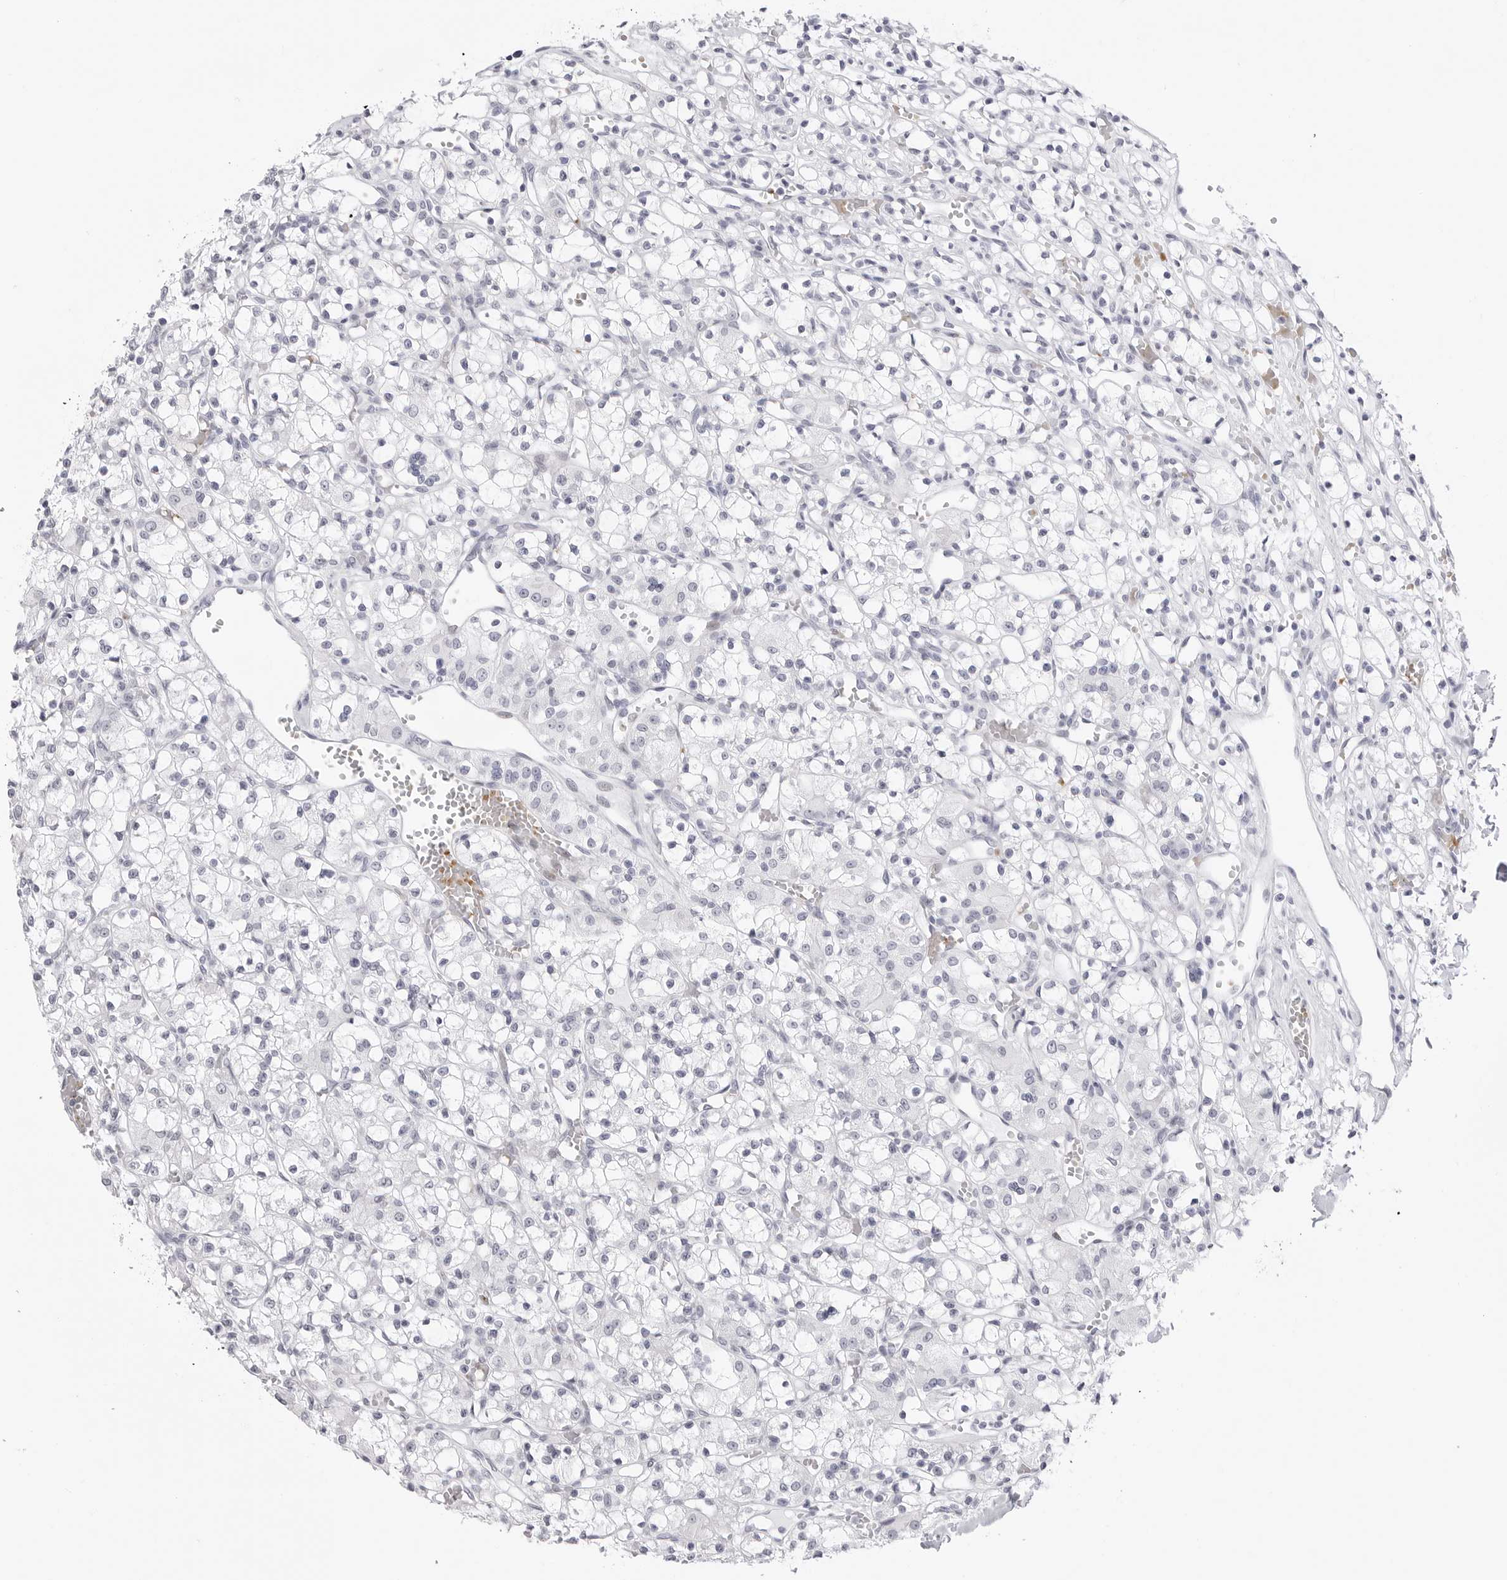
{"staining": {"intensity": "negative", "quantity": "none", "location": "none"}, "tissue": "renal cancer", "cell_type": "Tumor cells", "image_type": "cancer", "snomed": [{"axis": "morphology", "description": "Adenocarcinoma, NOS"}, {"axis": "topography", "description": "Kidney"}], "caption": "A photomicrograph of human adenocarcinoma (renal) is negative for staining in tumor cells.", "gene": "TSSK1B", "patient": {"sex": "female", "age": 59}}